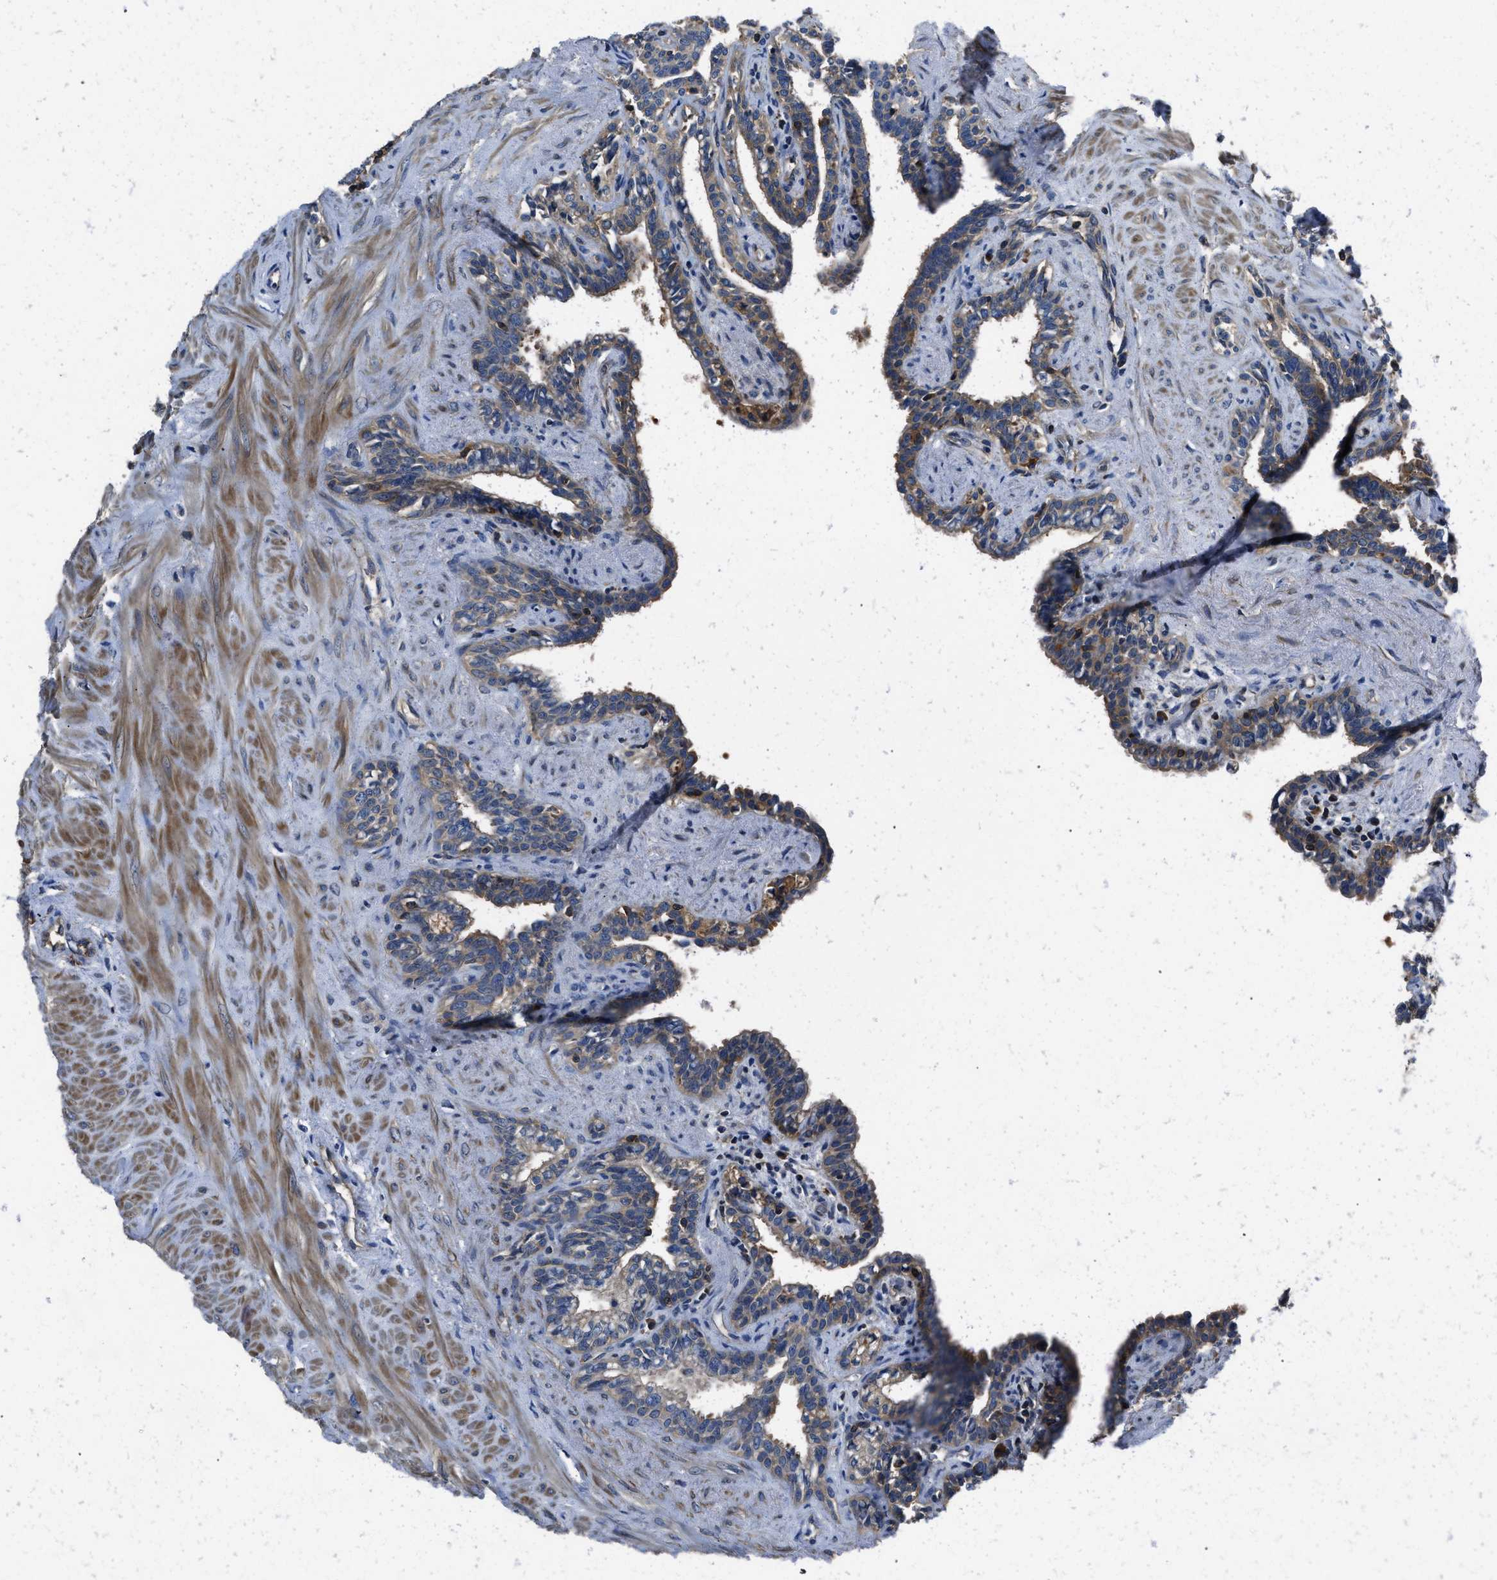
{"staining": {"intensity": "strong", "quantity": "25%-75%", "location": "cytoplasmic/membranous"}, "tissue": "seminal vesicle", "cell_type": "Glandular cells", "image_type": "normal", "snomed": [{"axis": "morphology", "description": "Normal tissue, NOS"}, {"axis": "morphology", "description": "Adenocarcinoma, High grade"}, {"axis": "topography", "description": "Prostate"}, {"axis": "topography", "description": "Seminal veicle"}], "caption": "This photomicrograph exhibits immunohistochemistry (IHC) staining of unremarkable seminal vesicle, with high strong cytoplasmic/membranous expression in approximately 25%-75% of glandular cells.", "gene": "YARS1", "patient": {"sex": "male", "age": 55}}